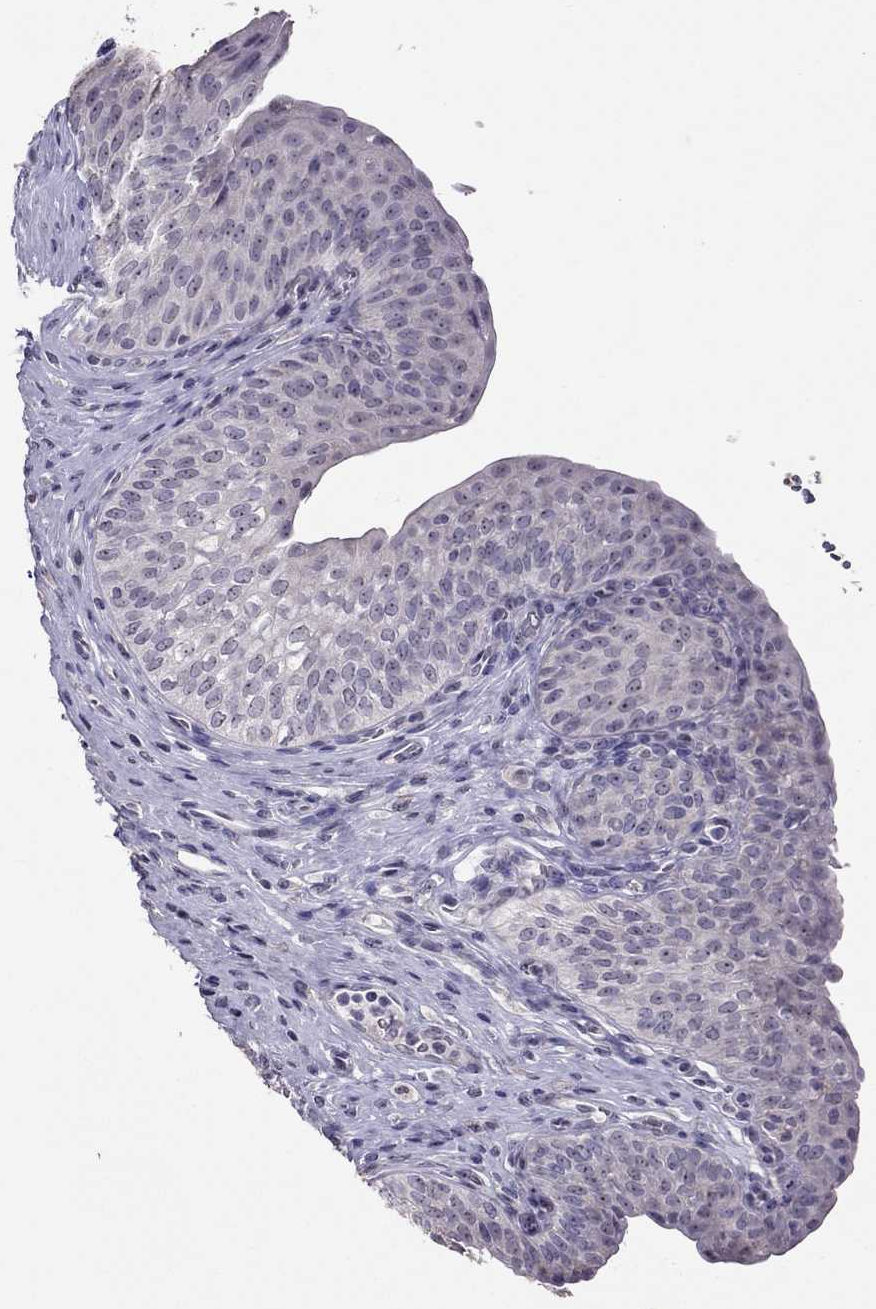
{"staining": {"intensity": "negative", "quantity": "none", "location": "none"}, "tissue": "urinary bladder", "cell_type": "Urothelial cells", "image_type": "normal", "snomed": [{"axis": "morphology", "description": "Normal tissue, NOS"}, {"axis": "topography", "description": "Urinary bladder"}], "caption": "Immunohistochemistry image of normal urinary bladder: human urinary bladder stained with DAB displays no significant protein expression in urothelial cells.", "gene": "LRRC46", "patient": {"sex": "male", "age": 66}}